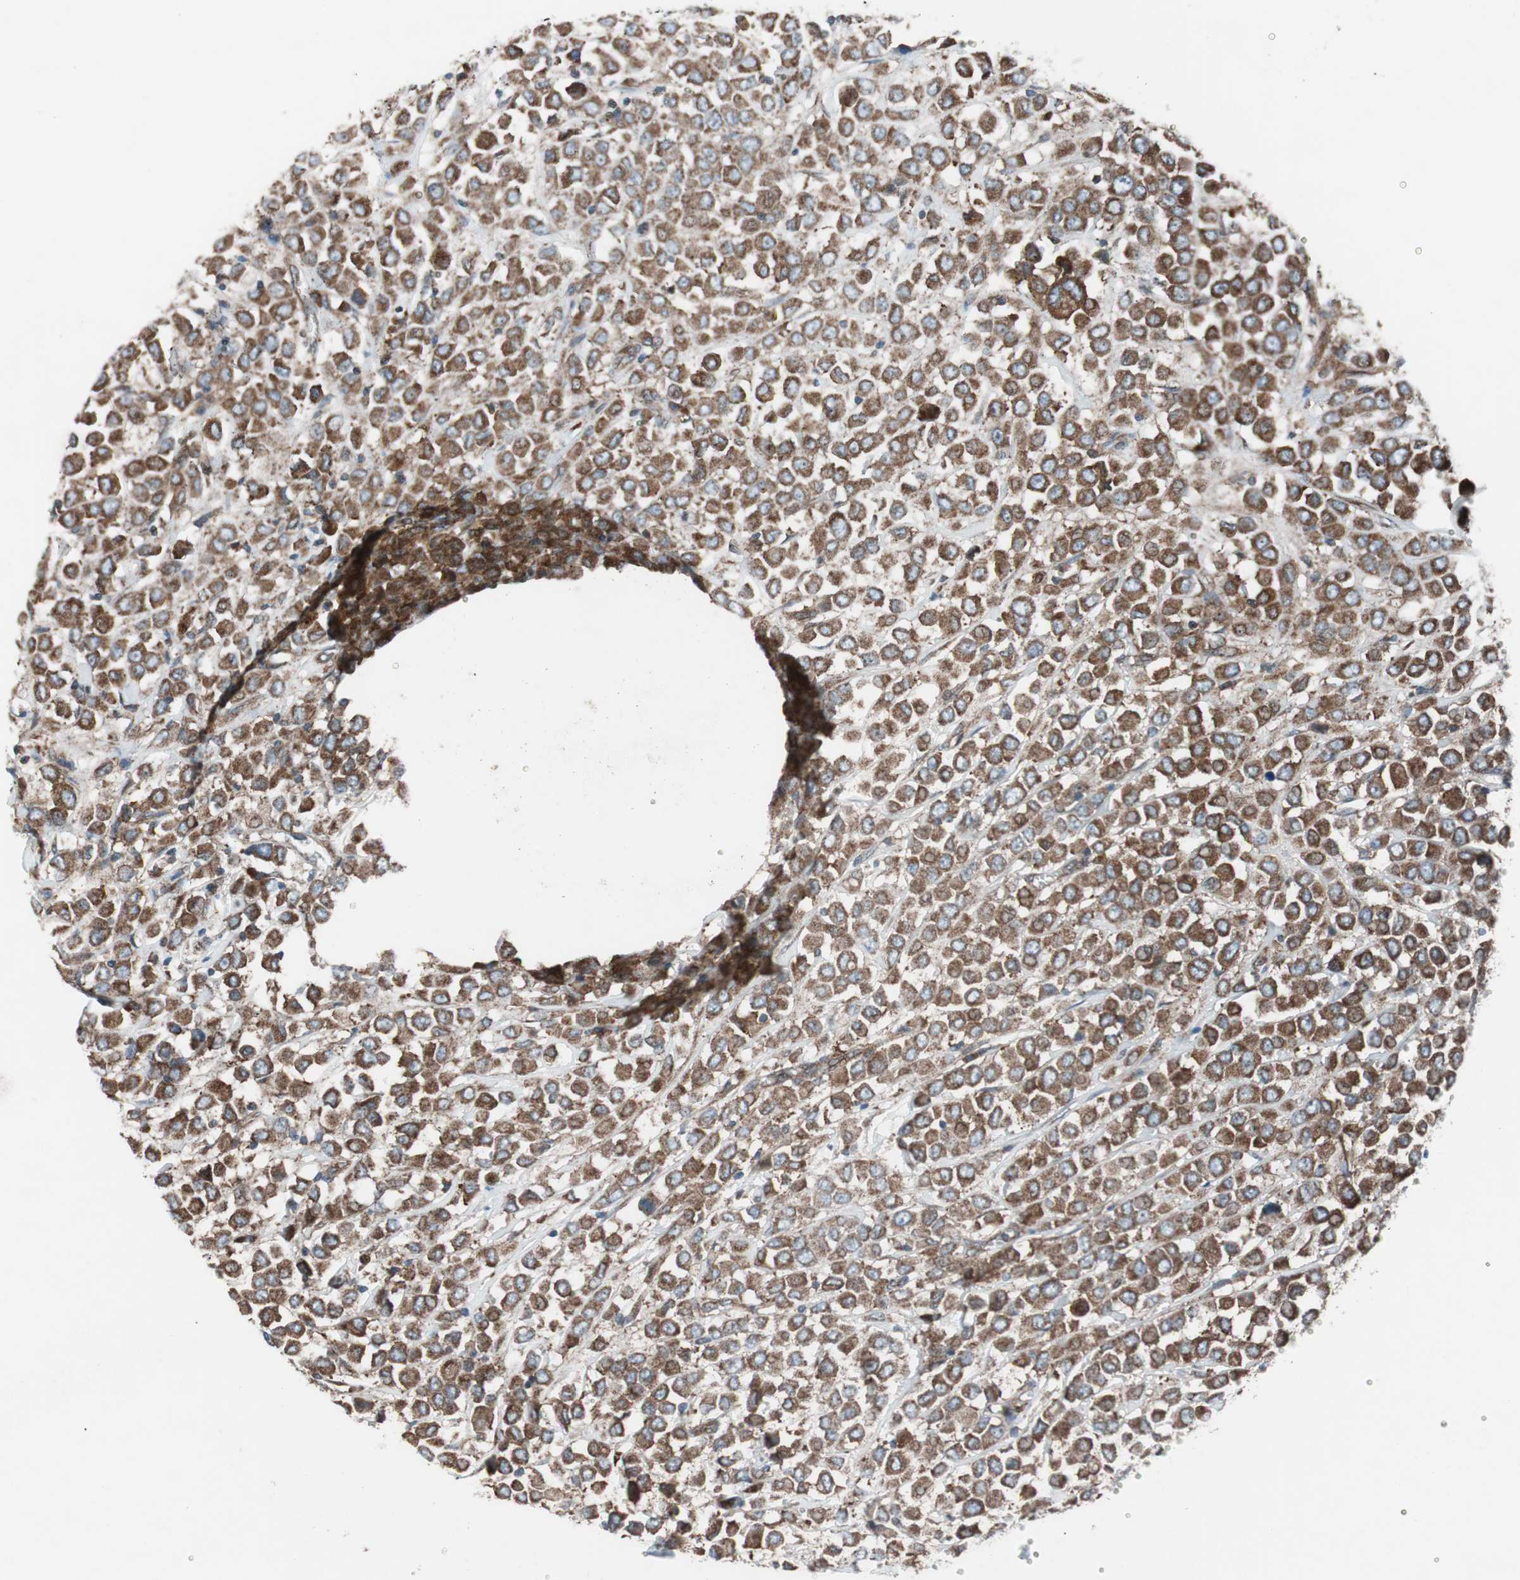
{"staining": {"intensity": "strong", "quantity": ">75%", "location": "cytoplasmic/membranous"}, "tissue": "breast cancer", "cell_type": "Tumor cells", "image_type": "cancer", "snomed": [{"axis": "morphology", "description": "Duct carcinoma"}, {"axis": "topography", "description": "Breast"}], "caption": "DAB immunohistochemical staining of breast cancer (intraductal carcinoma) exhibits strong cytoplasmic/membranous protein staining in about >75% of tumor cells.", "gene": "CCL14", "patient": {"sex": "female", "age": 61}}